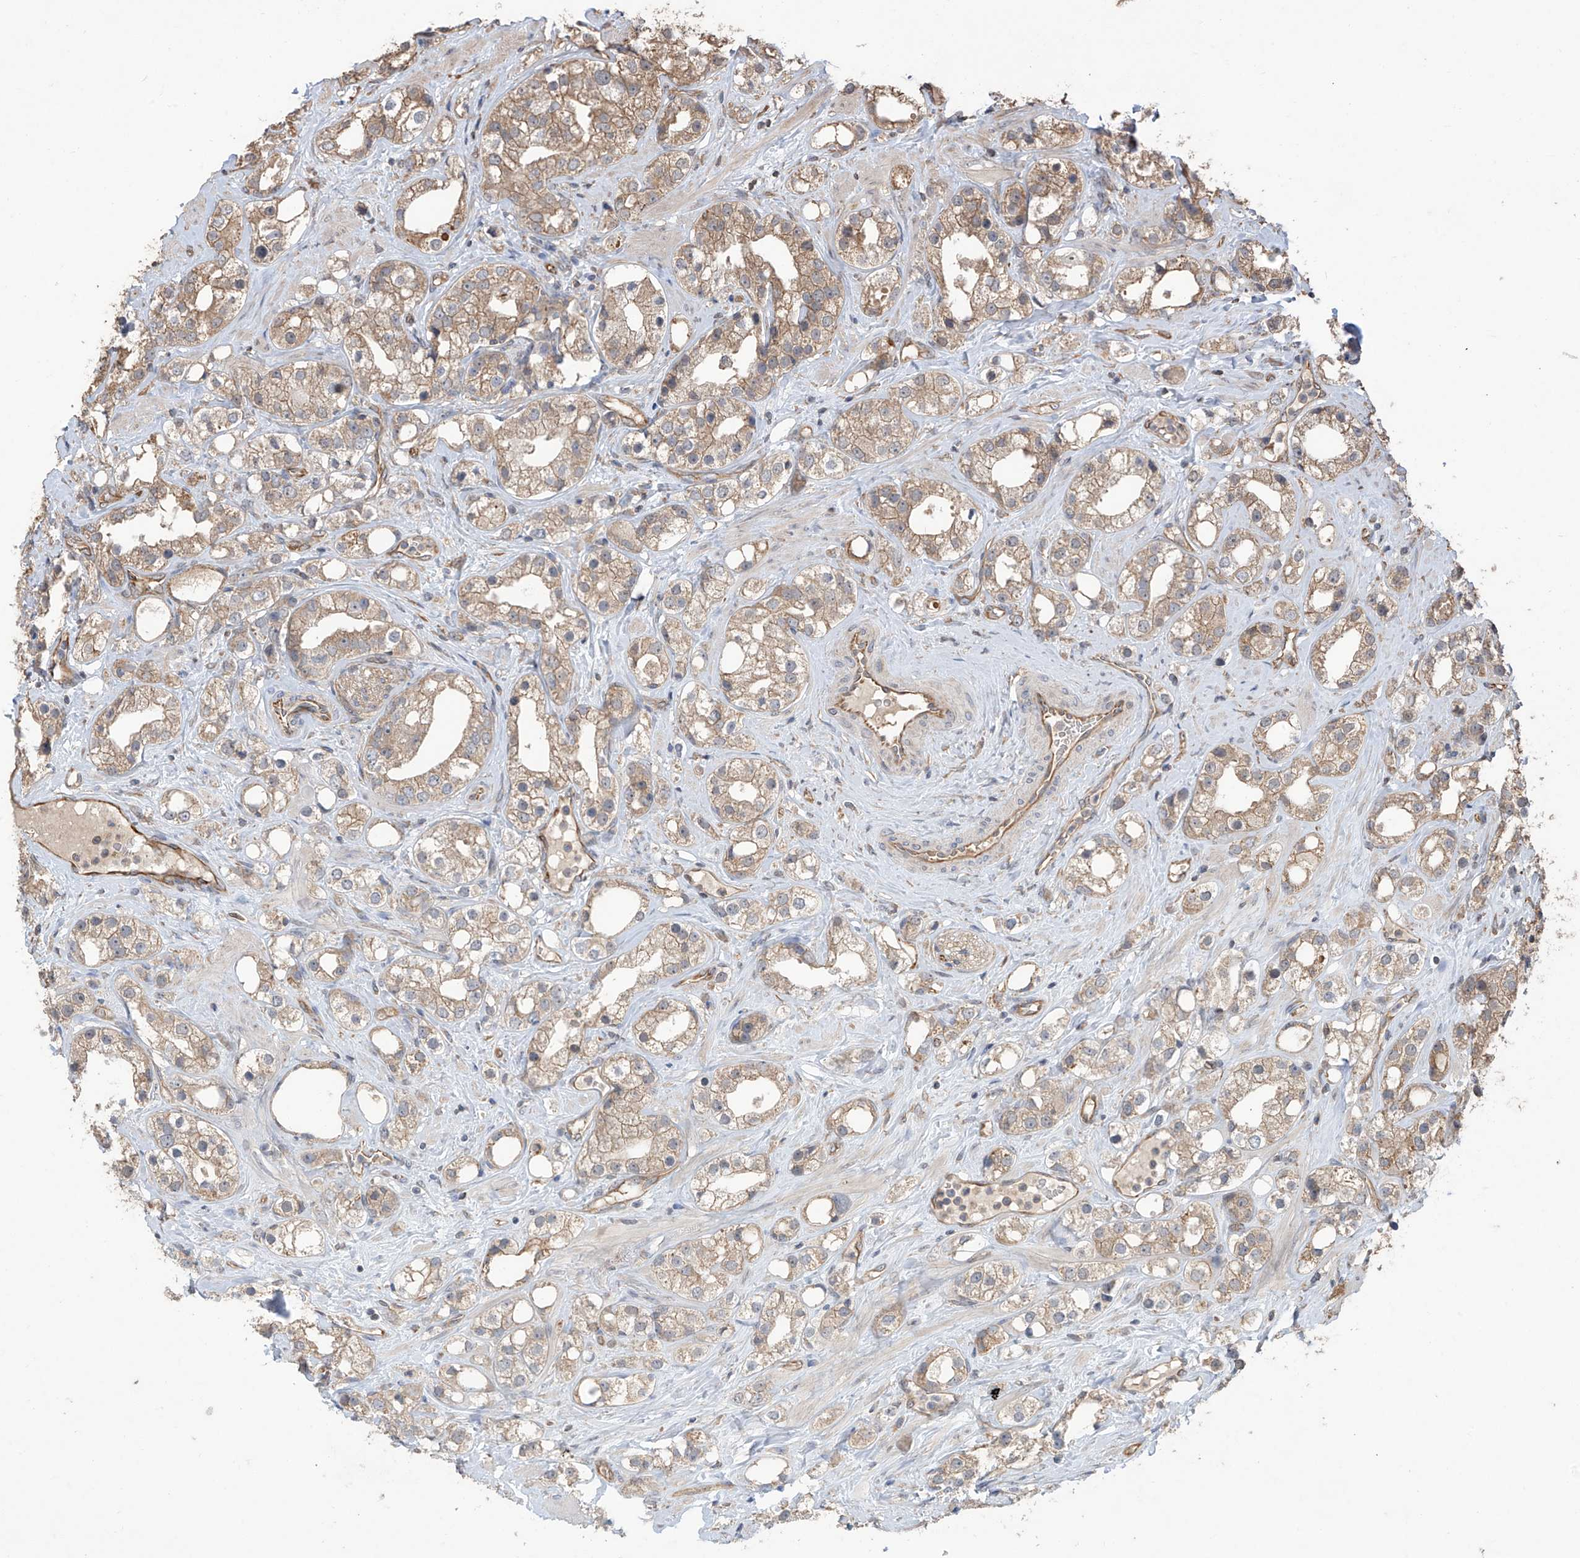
{"staining": {"intensity": "moderate", "quantity": ">75%", "location": "cytoplasmic/membranous"}, "tissue": "prostate cancer", "cell_type": "Tumor cells", "image_type": "cancer", "snomed": [{"axis": "morphology", "description": "Adenocarcinoma, NOS"}, {"axis": "topography", "description": "Prostate"}], "caption": "Human adenocarcinoma (prostate) stained for a protein (brown) exhibits moderate cytoplasmic/membranous positive positivity in about >75% of tumor cells.", "gene": "AGBL5", "patient": {"sex": "male", "age": 79}}